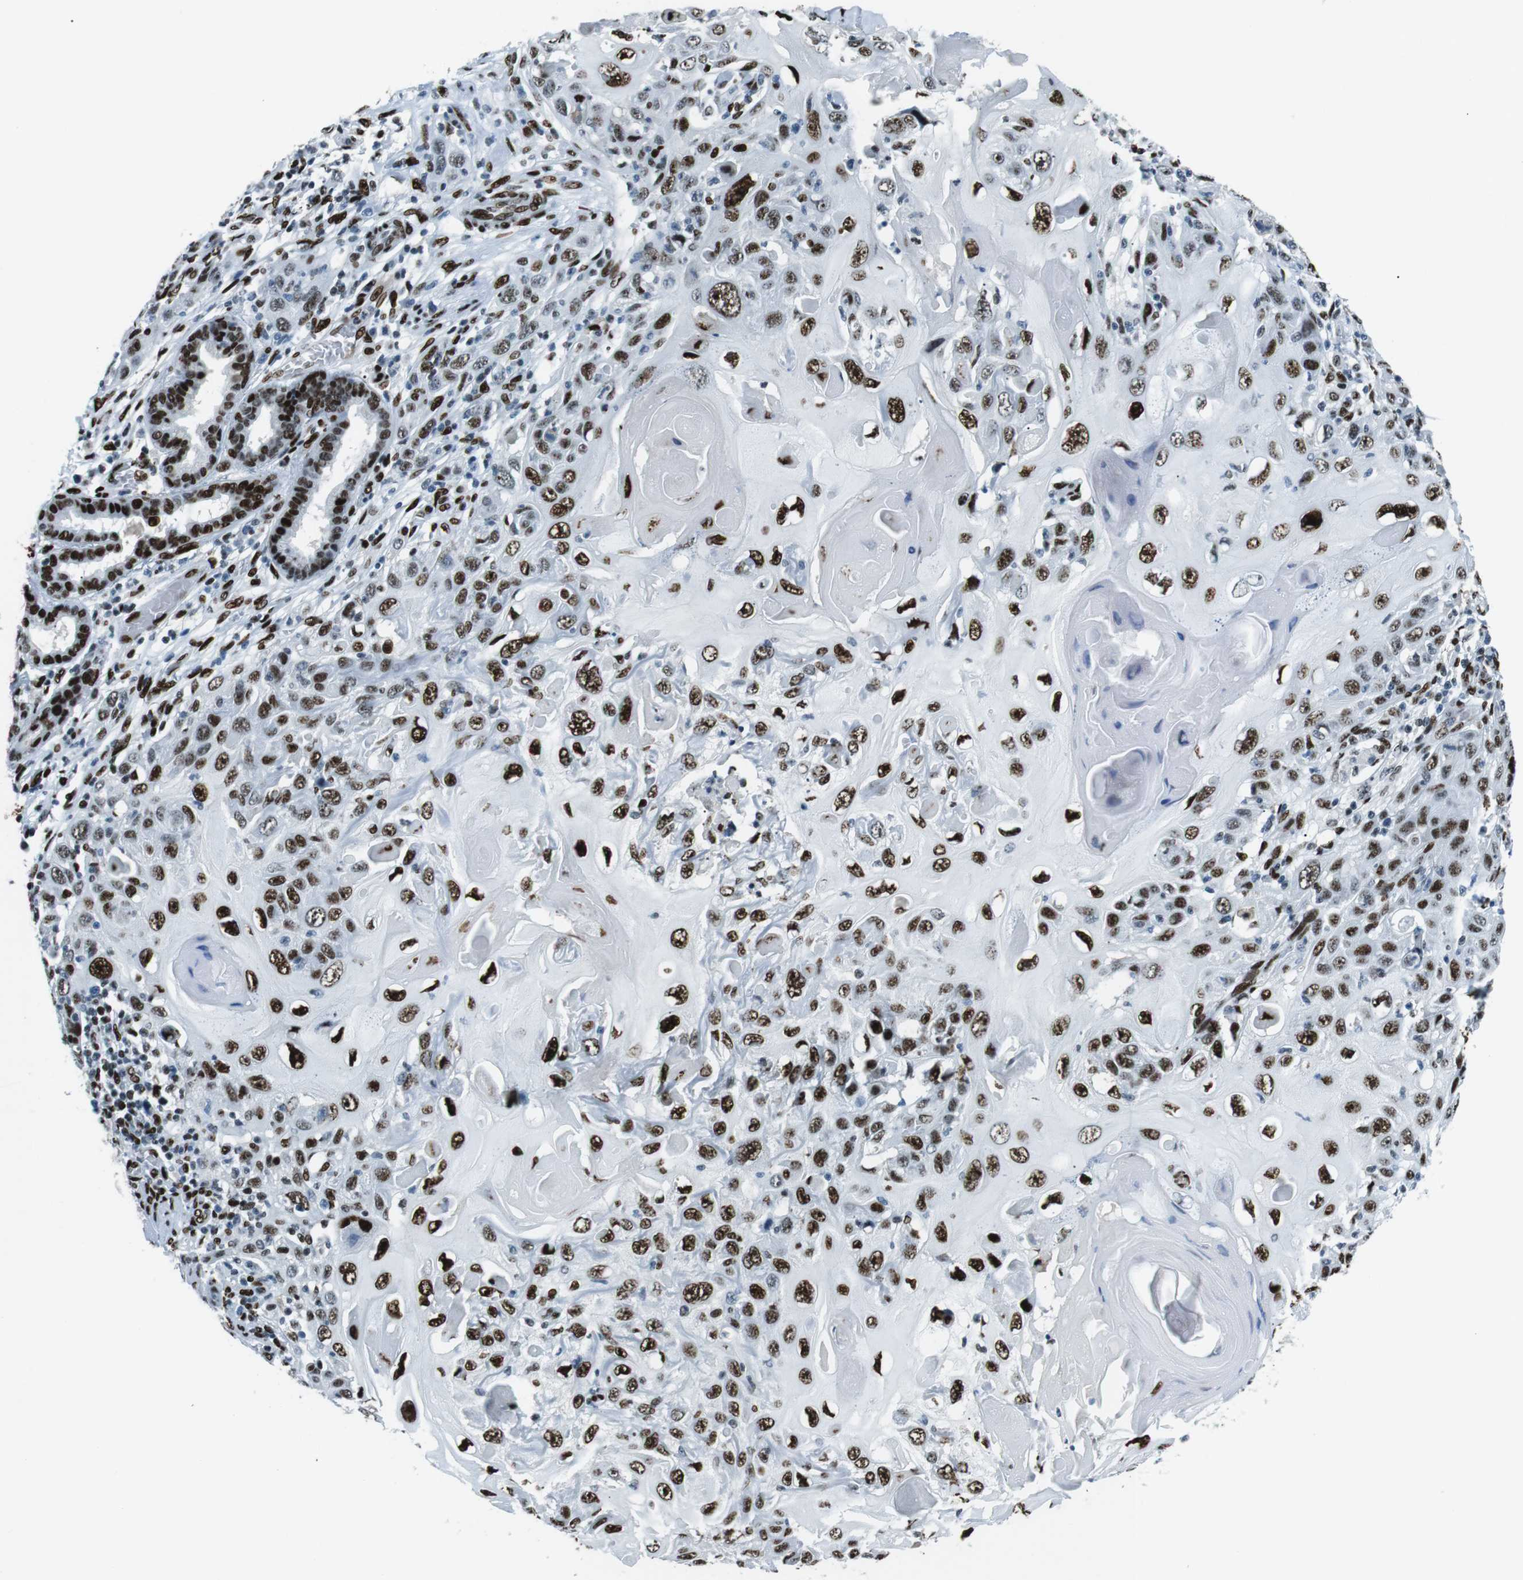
{"staining": {"intensity": "strong", "quantity": ">75%", "location": "nuclear"}, "tissue": "skin cancer", "cell_type": "Tumor cells", "image_type": "cancer", "snomed": [{"axis": "morphology", "description": "Squamous cell carcinoma, NOS"}, {"axis": "topography", "description": "Skin"}], "caption": "A high-resolution histopathology image shows immunohistochemistry (IHC) staining of skin cancer, which shows strong nuclear expression in about >75% of tumor cells.", "gene": "PML", "patient": {"sex": "female", "age": 88}}